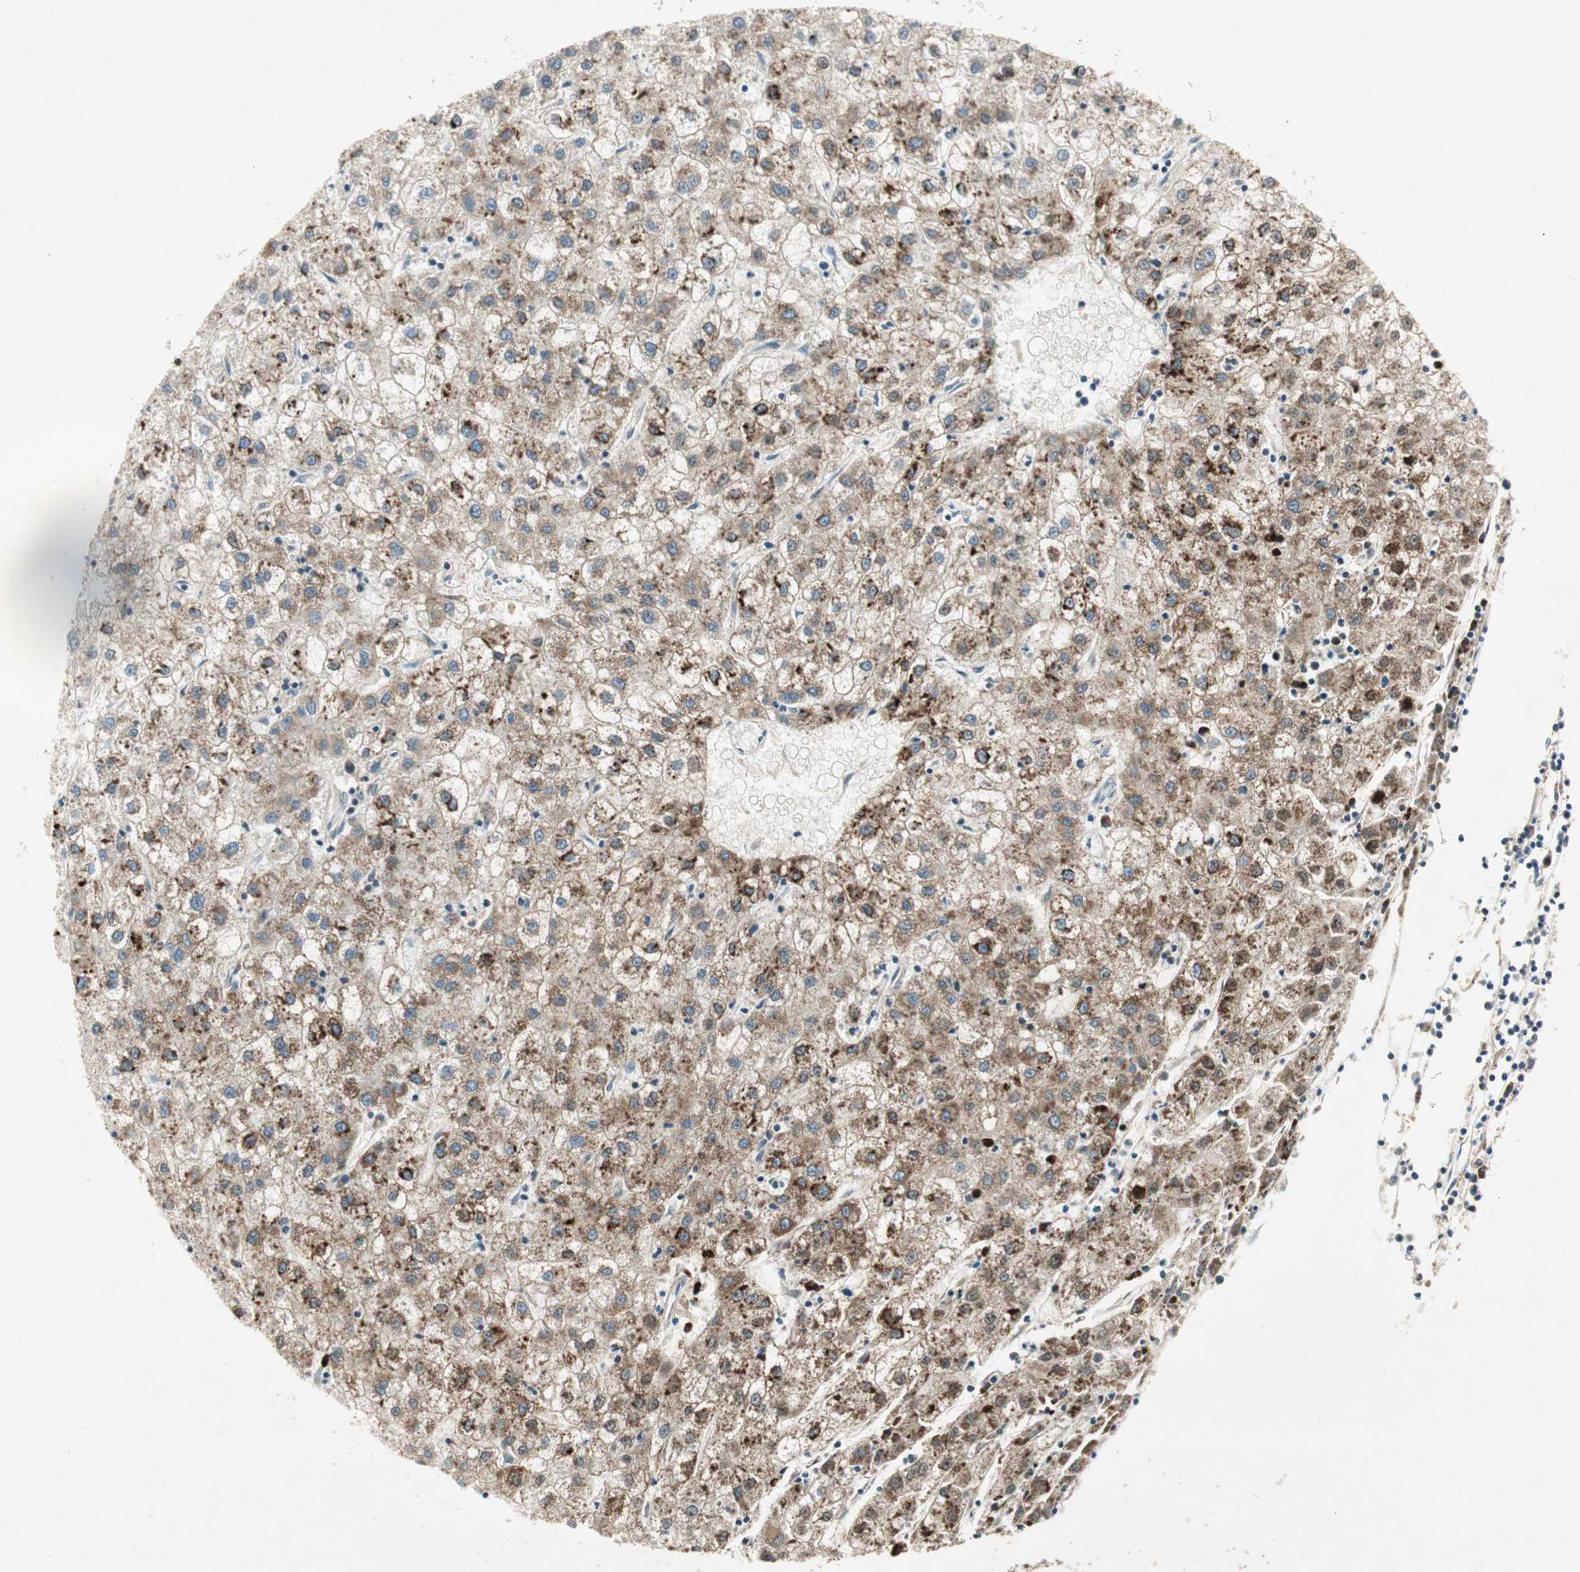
{"staining": {"intensity": "strong", "quantity": ">75%", "location": "cytoplasmic/membranous,nuclear"}, "tissue": "liver cancer", "cell_type": "Tumor cells", "image_type": "cancer", "snomed": [{"axis": "morphology", "description": "Carcinoma, Hepatocellular, NOS"}, {"axis": "topography", "description": "Liver"}], "caption": "IHC staining of hepatocellular carcinoma (liver), which exhibits high levels of strong cytoplasmic/membranous and nuclear positivity in approximately >75% of tumor cells indicating strong cytoplasmic/membranous and nuclear protein expression. The staining was performed using DAB (3,3'-diaminobenzidine) (brown) for protein detection and nuclei were counterstained in hematoxylin (blue).", "gene": "USP2", "patient": {"sex": "male", "age": 72}}